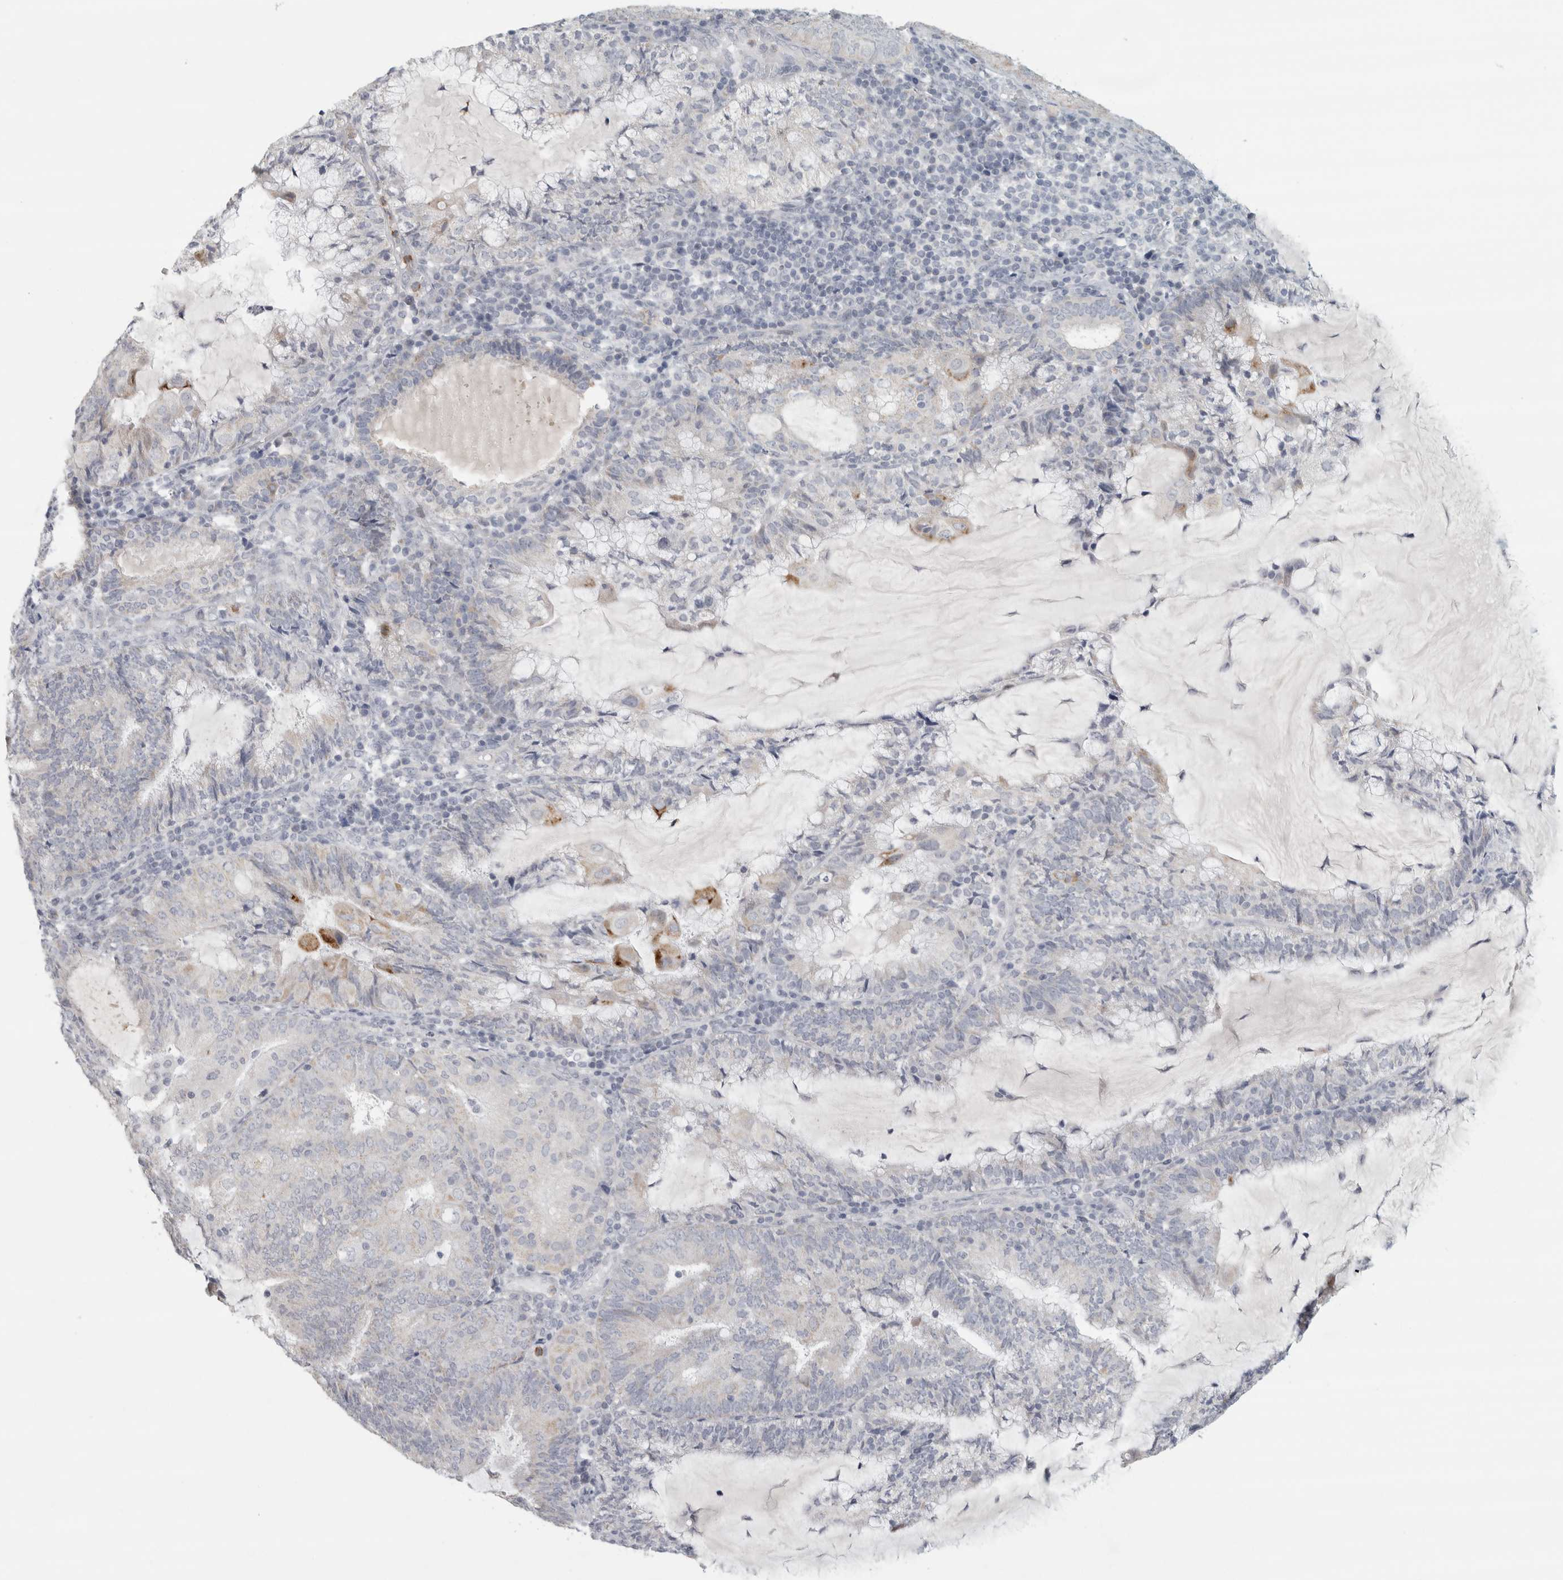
{"staining": {"intensity": "negative", "quantity": "none", "location": "none"}, "tissue": "endometrial cancer", "cell_type": "Tumor cells", "image_type": "cancer", "snomed": [{"axis": "morphology", "description": "Adenocarcinoma, NOS"}, {"axis": "topography", "description": "Endometrium"}], "caption": "Immunohistochemistry (IHC) micrograph of neoplastic tissue: endometrial adenocarcinoma stained with DAB (3,3'-diaminobenzidine) displays no significant protein staining in tumor cells. (IHC, brightfield microscopy, high magnification).", "gene": "PTPRN2", "patient": {"sex": "female", "age": 81}}